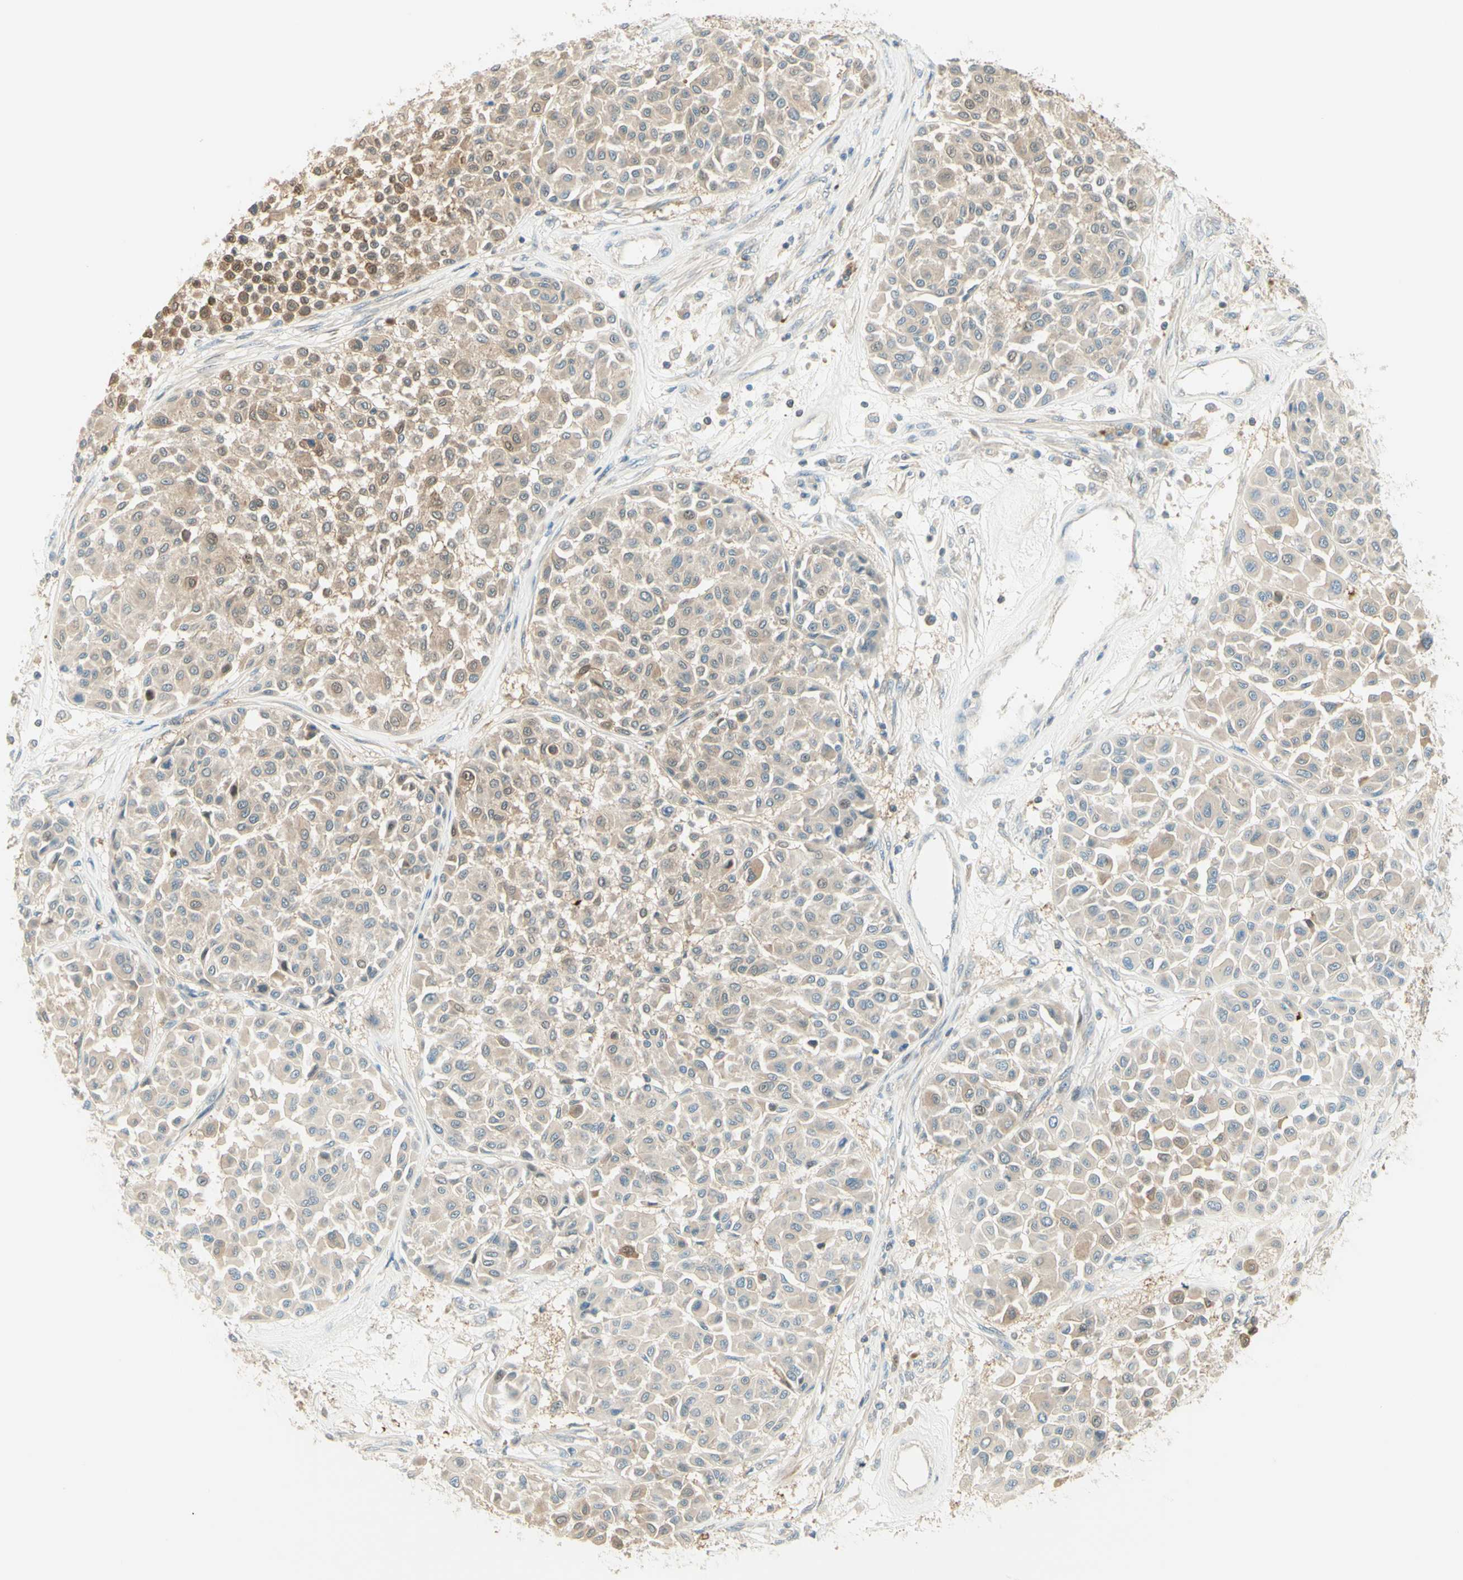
{"staining": {"intensity": "weak", "quantity": "25%-75%", "location": "cytoplasmic/membranous"}, "tissue": "melanoma", "cell_type": "Tumor cells", "image_type": "cancer", "snomed": [{"axis": "morphology", "description": "Malignant melanoma, Metastatic site"}, {"axis": "topography", "description": "Soft tissue"}], "caption": "Protein staining displays weak cytoplasmic/membranous staining in about 25%-75% of tumor cells in malignant melanoma (metastatic site). (Stains: DAB (3,3'-diaminobenzidine) in brown, nuclei in blue, Microscopy: brightfield microscopy at high magnification).", "gene": "PROM1", "patient": {"sex": "male", "age": 41}}